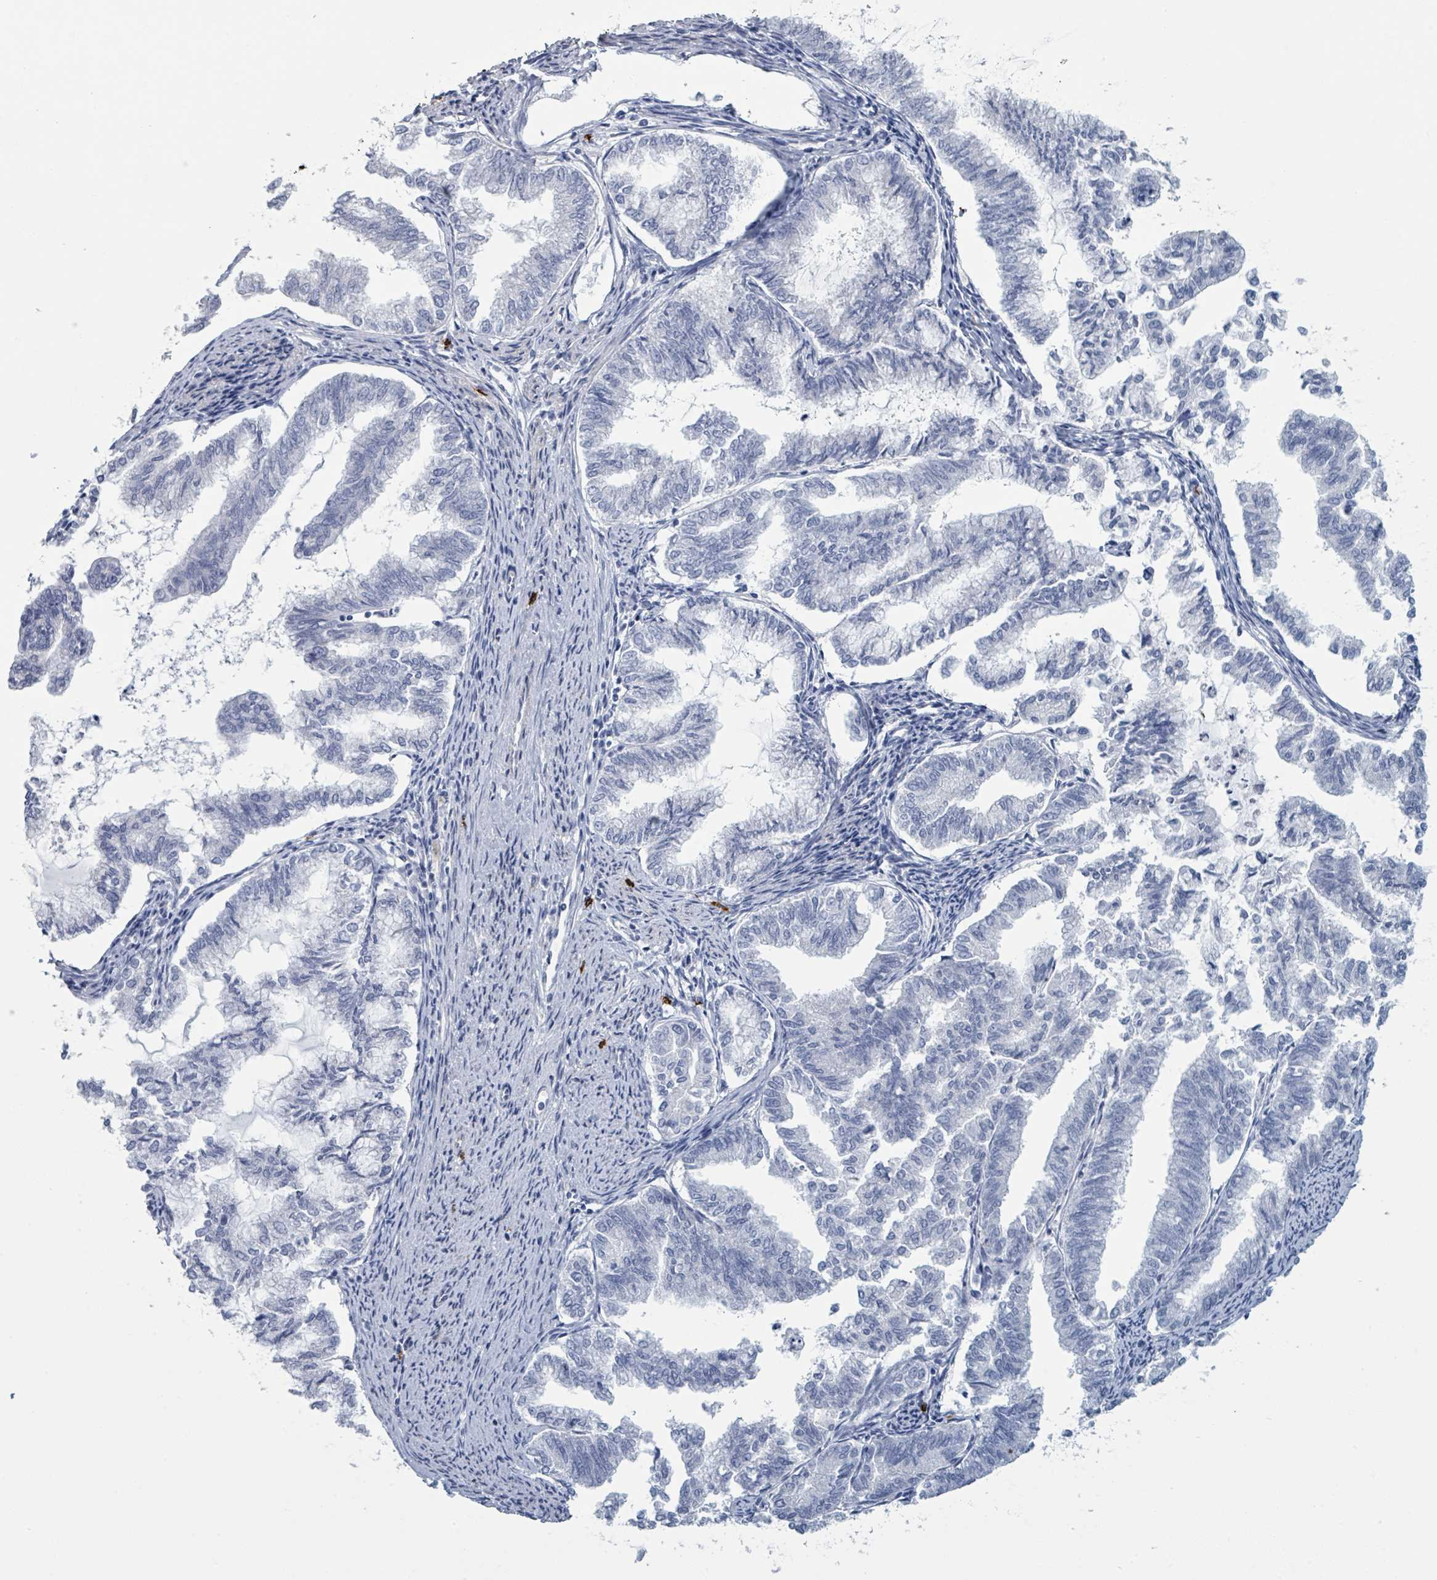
{"staining": {"intensity": "negative", "quantity": "none", "location": "none"}, "tissue": "endometrial cancer", "cell_type": "Tumor cells", "image_type": "cancer", "snomed": [{"axis": "morphology", "description": "Adenocarcinoma, NOS"}, {"axis": "topography", "description": "Endometrium"}], "caption": "Immunohistochemistry (IHC) micrograph of endometrial cancer stained for a protein (brown), which reveals no expression in tumor cells.", "gene": "VPS13D", "patient": {"sex": "female", "age": 79}}